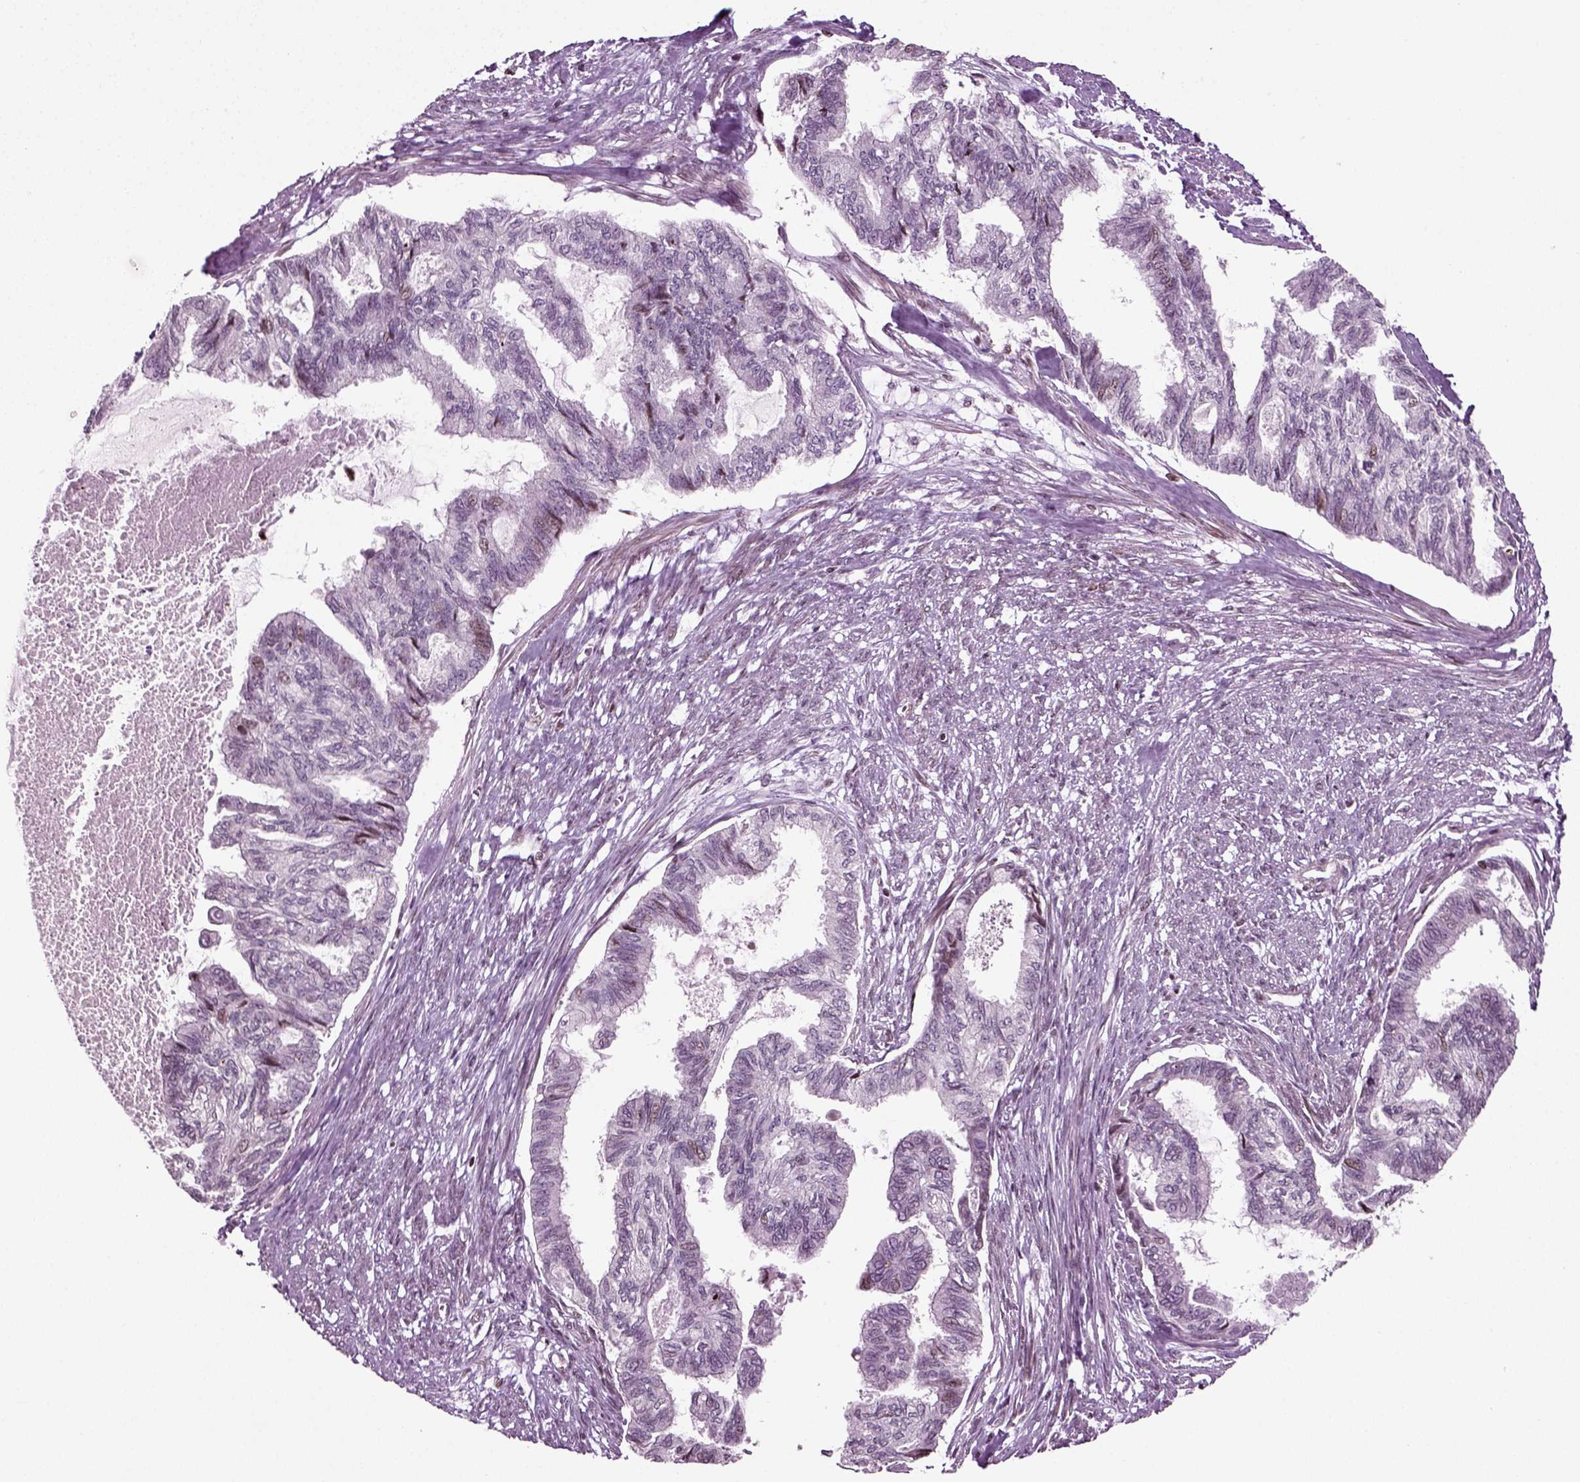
{"staining": {"intensity": "weak", "quantity": "<25%", "location": "nuclear"}, "tissue": "endometrial cancer", "cell_type": "Tumor cells", "image_type": "cancer", "snomed": [{"axis": "morphology", "description": "Adenocarcinoma, NOS"}, {"axis": "topography", "description": "Endometrium"}], "caption": "Immunohistochemistry (IHC) histopathology image of neoplastic tissue: endometrial cancer (adenocarcinoma) stained with DAB (3,3'-diaminobenzidine) shows no significant protein expression in tumor cells.", "gene": "HEYL", "patient": {"sex": "female", "age": 86}}